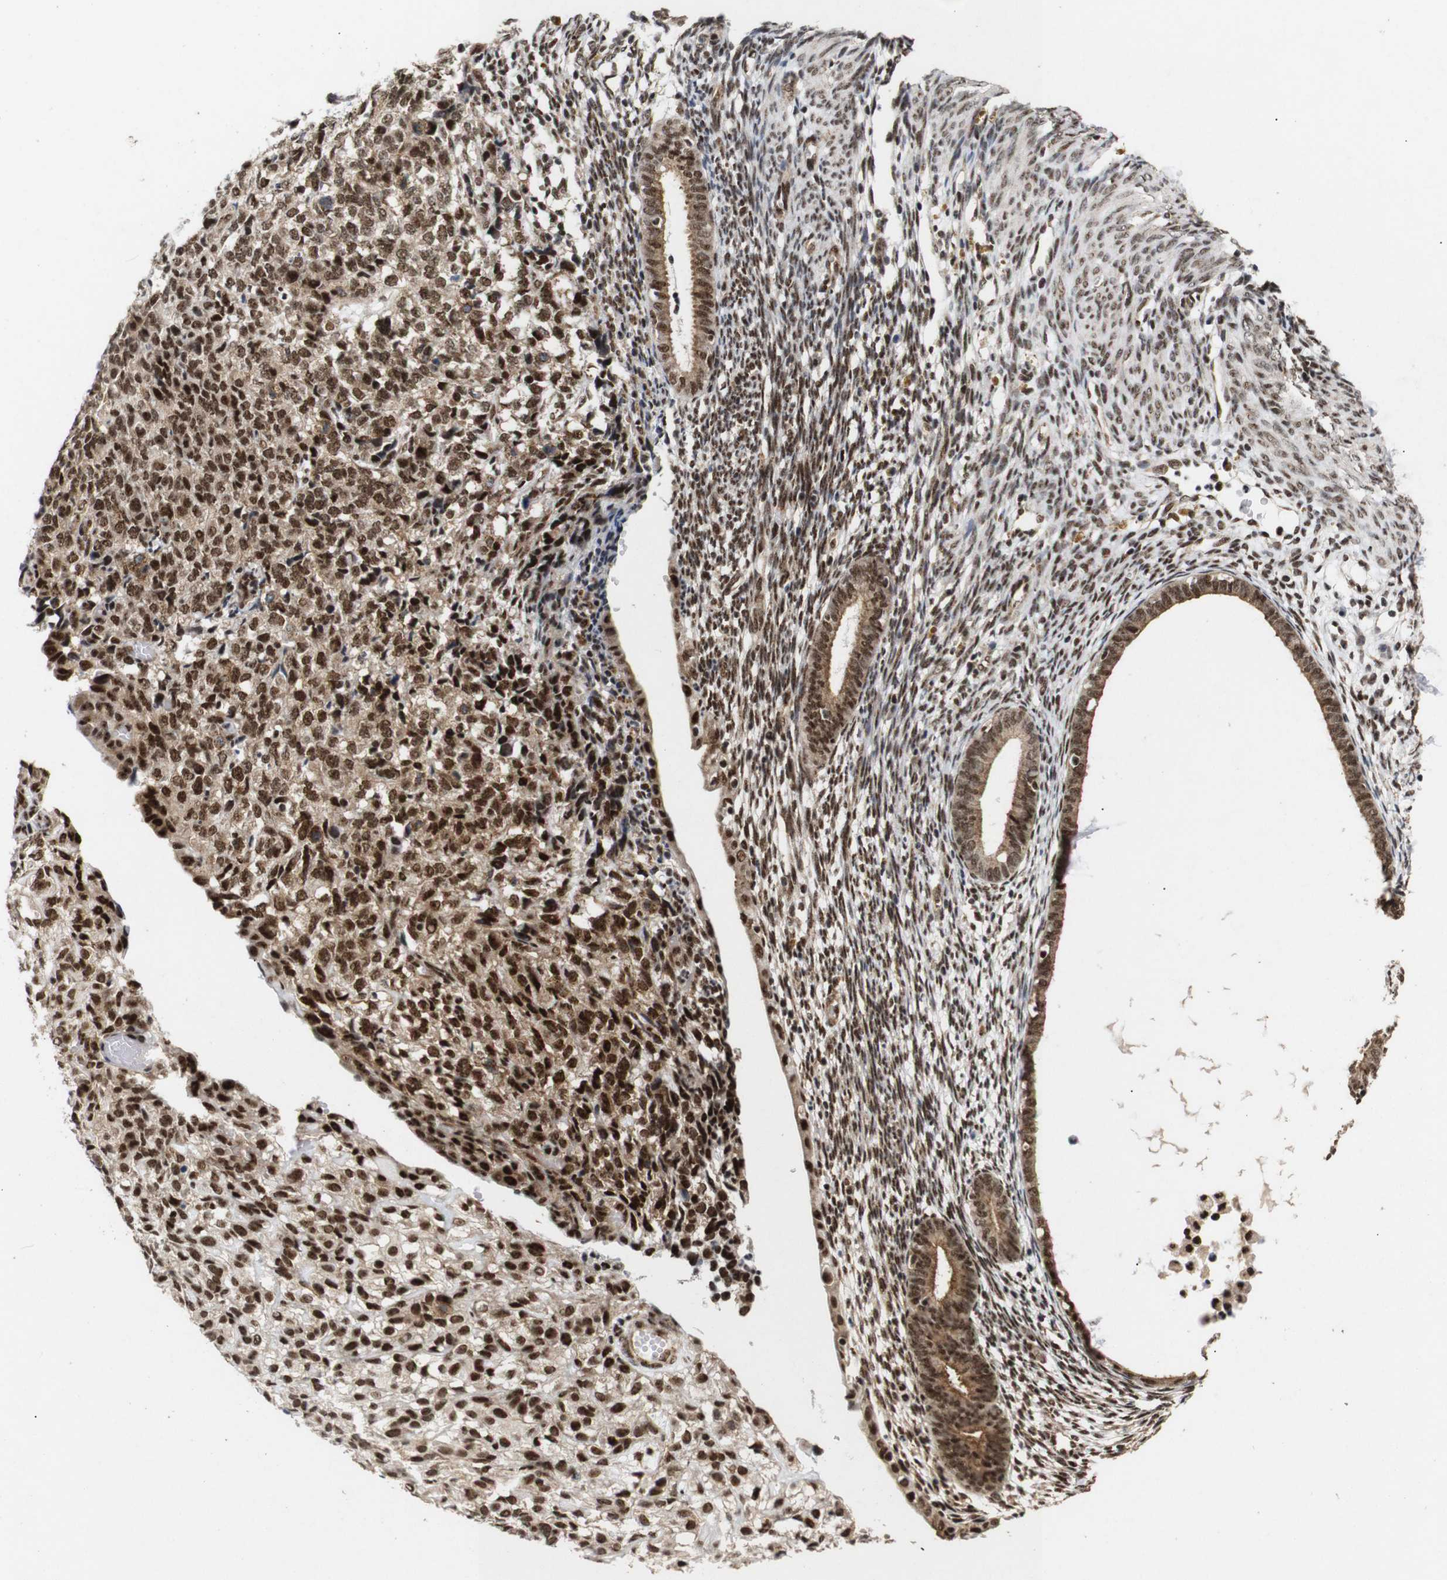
{"staining": {"intensity": "strong", "quantity": "25%-75%", "location": "nuclear"}, "tissue": "endometrium", "cell_type": "Cells in endometrial stroma", "image_type": "normal", "snomed": [{"axis": "morphology", "description": "Normal tissue, NOS"}, {"axis": "morphology", "description": "Adenocarcinoma, NOS"}, {"axis": "topography", "description": "Endometrium"}, {"axis": "topography", "description": "Ovary"}], "caption": "Immunohistochemistry (IHC) of benign endometrium reveals high levels of strong nuclear staining in about 25%-75% of cells in endometrial stroma. (brown staining indicates protein expression, while blue staining denotes nuclei).", "gene": "PYM1", "patient": {"sex": "female", "age": 68}}